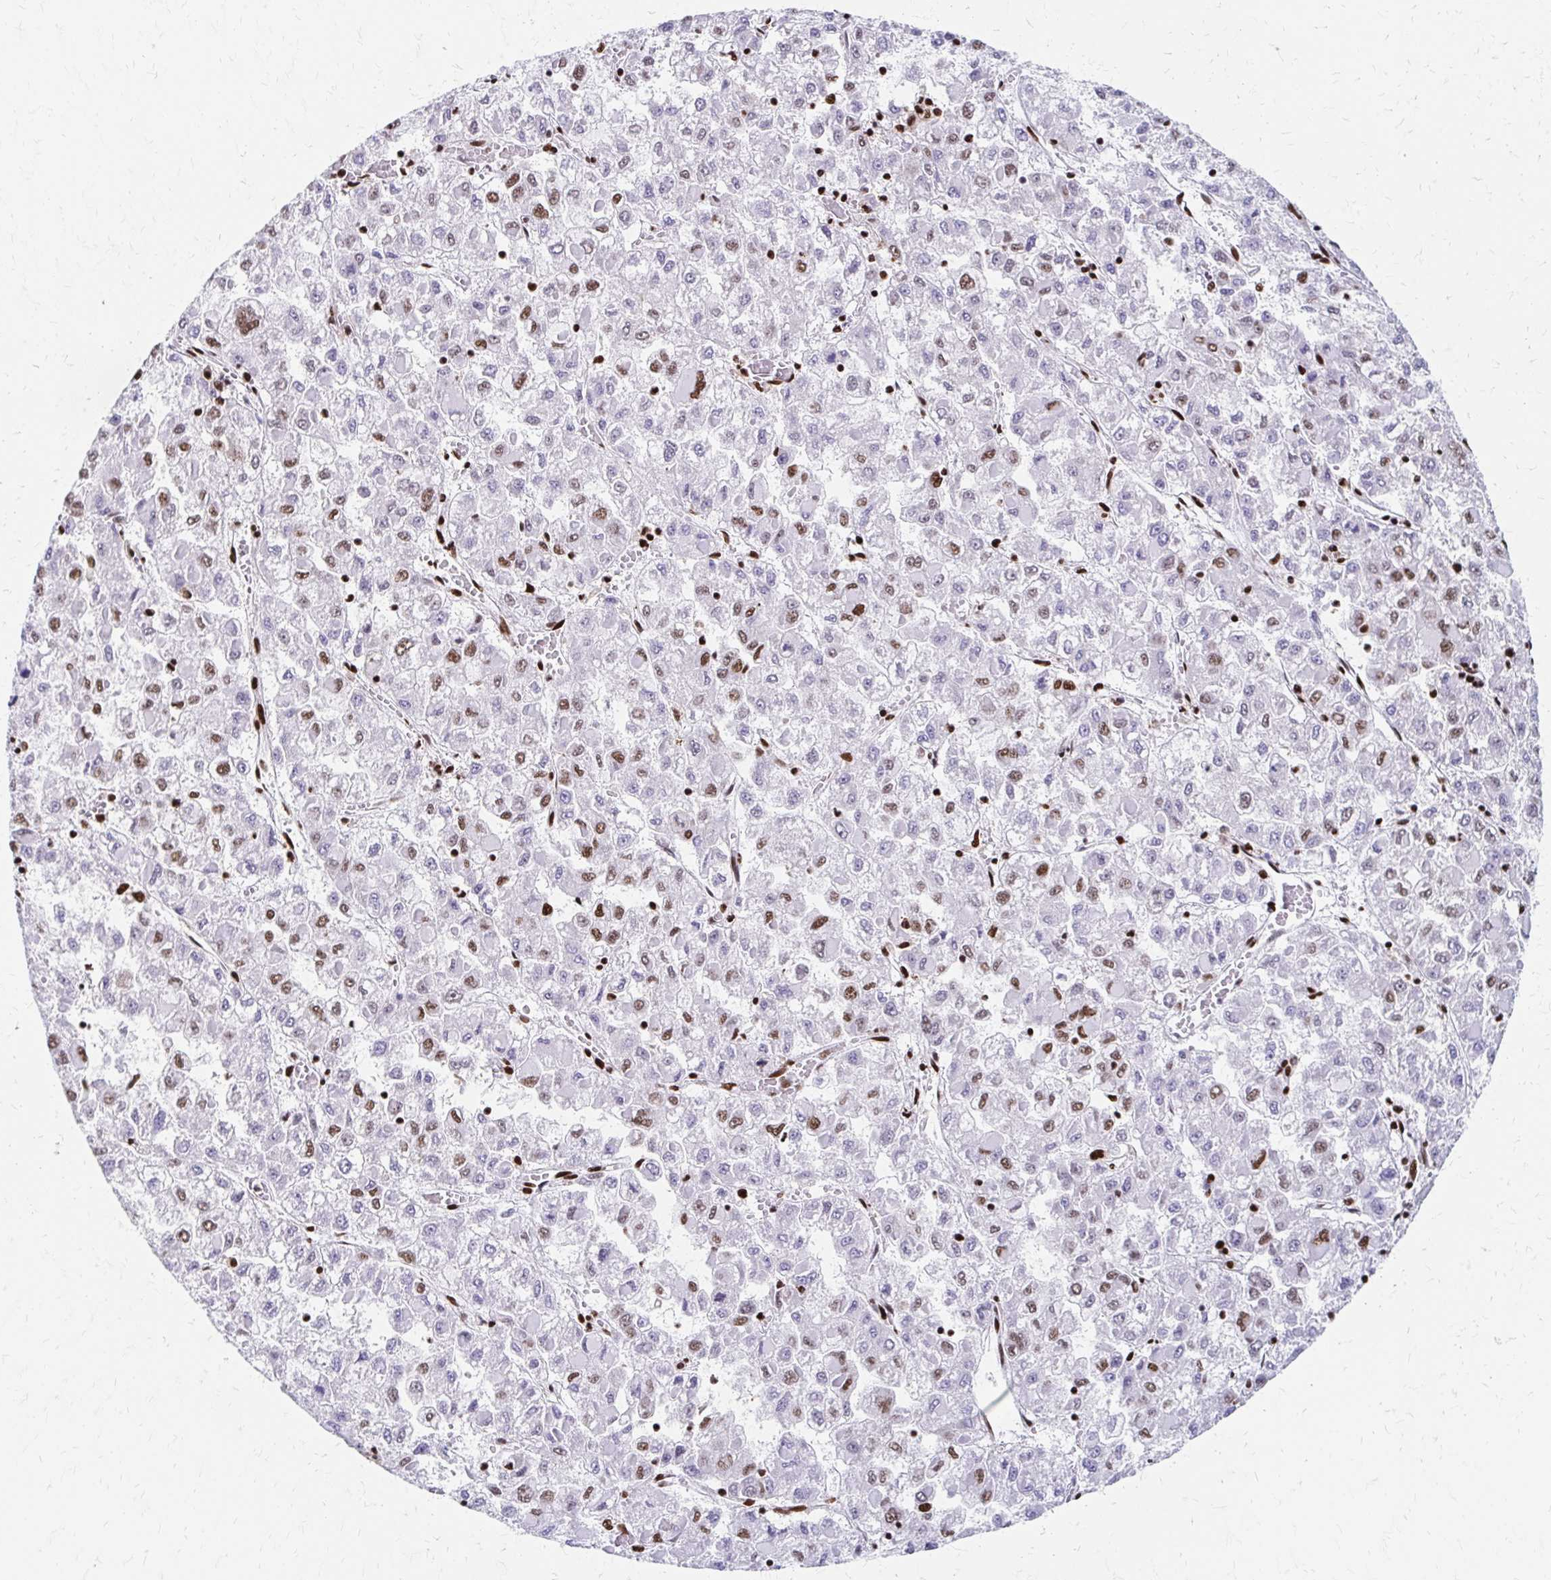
{"staining": {"intensity": "moderate", "quantity": "25%-75%", "location": "nuclear"}, "tissue": "liver cancer", "cell_type": "Tumor cells", "image_type": "cancer", "snomed": [{"axis": "morphology", "description": "Carcinoma, Hepatocellular, NOS"}, {"axis": "topography", "description": "Liver"}], "caption": "A histopathology image of human liver hepatocellular carcinoma stained for a protein exhibits moderate nuclear brown staining in tumor cells. The staining is performed using DAB (3,3'-diaminobenzidine) brown chromogen to label protein expression. The nuclei are counter-stained blue using hematoxylin.", "gene": "CNKSR3", "patient": {"sex": "male", "age": 40}}